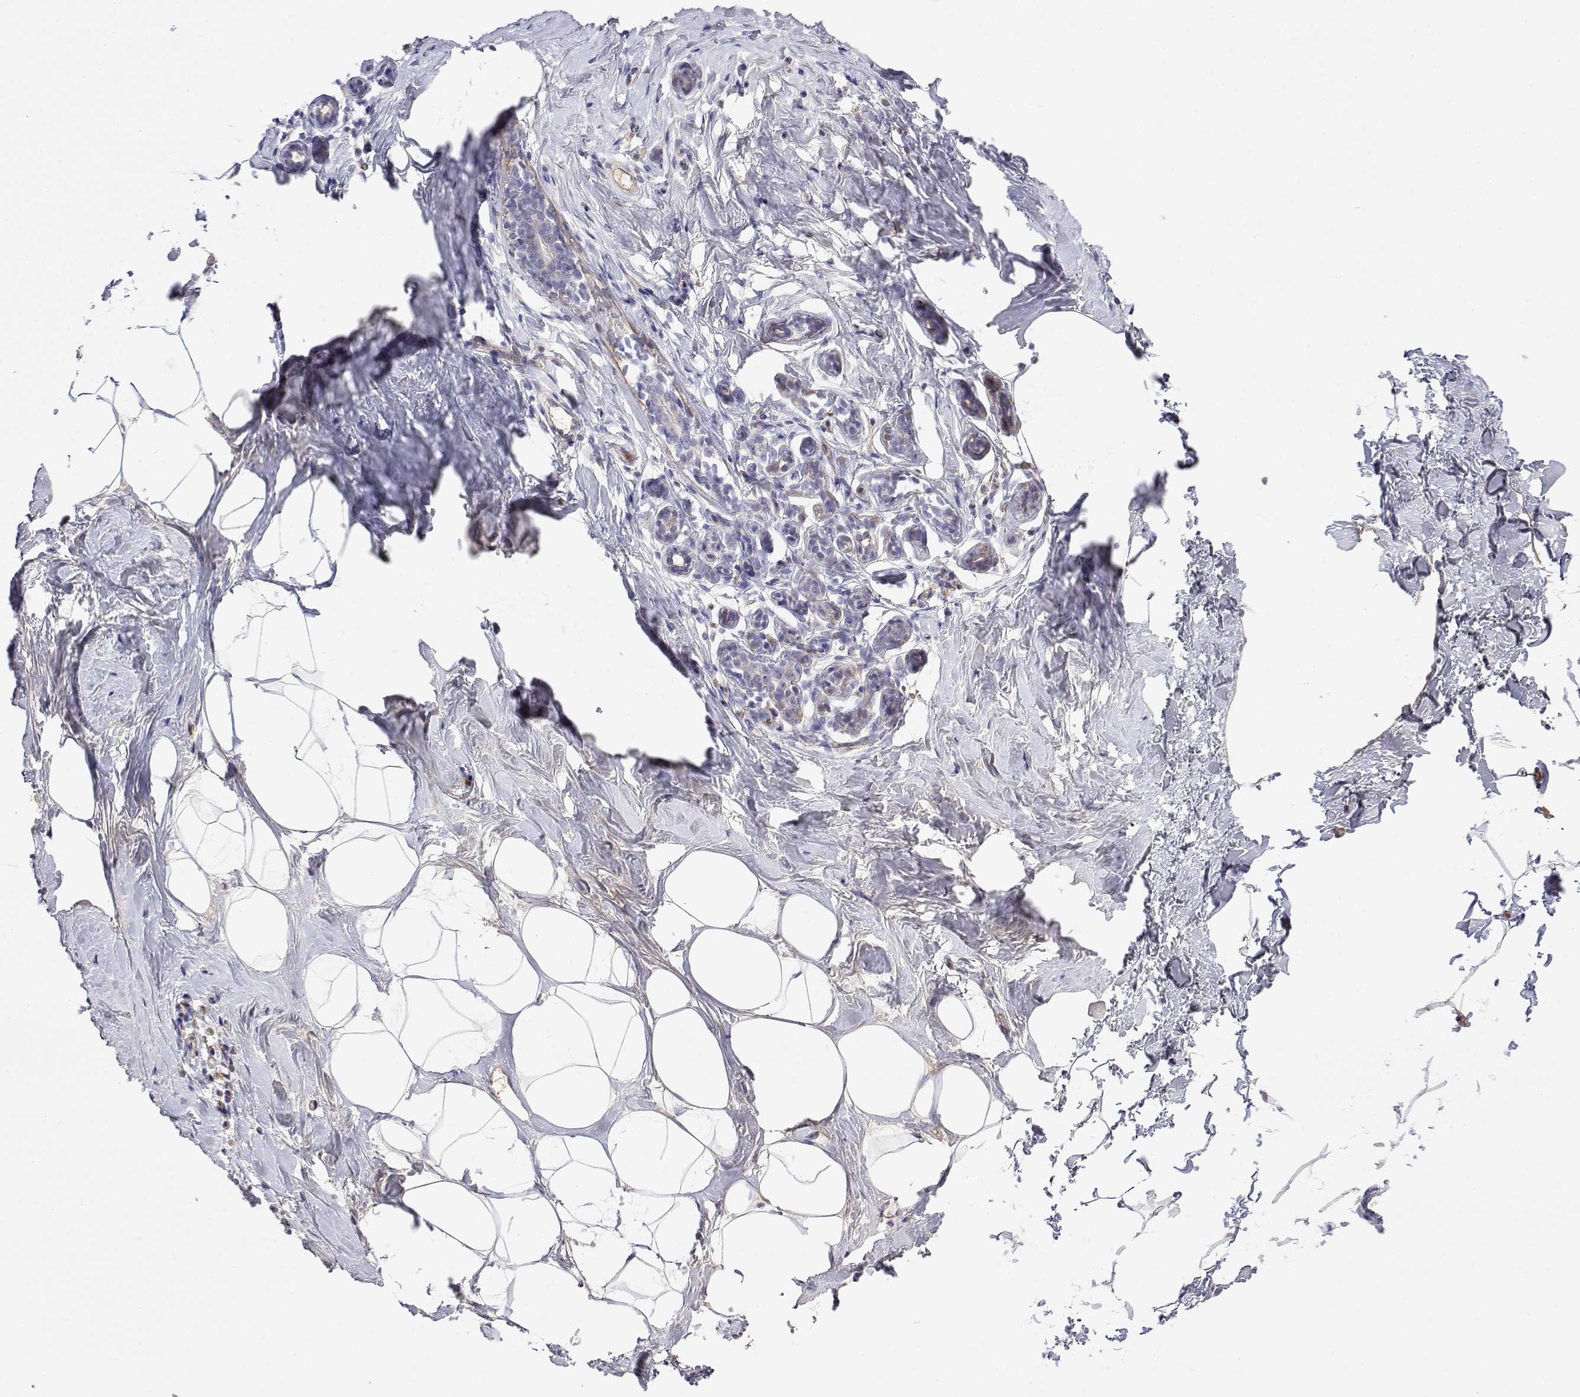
{"staining": {"intensity": "negative", "quantity": "none", "location": "none"}, "tissue": "breast", "cell_type": "Adipocytes", "image_type": "normal", "snomed": [{"axis": "morphology", "description": "Normal tissue, NOS"}, {"axis": "topography", "description": "Breast"}], "caption": "DAB (3,3'-diaminobenzidine) immunohistochemical staining of unremarkable breast exhibits no significant staining in adipocytes.", "gene": "GGACT", "patient": {"sex": "female", "age": 32}}